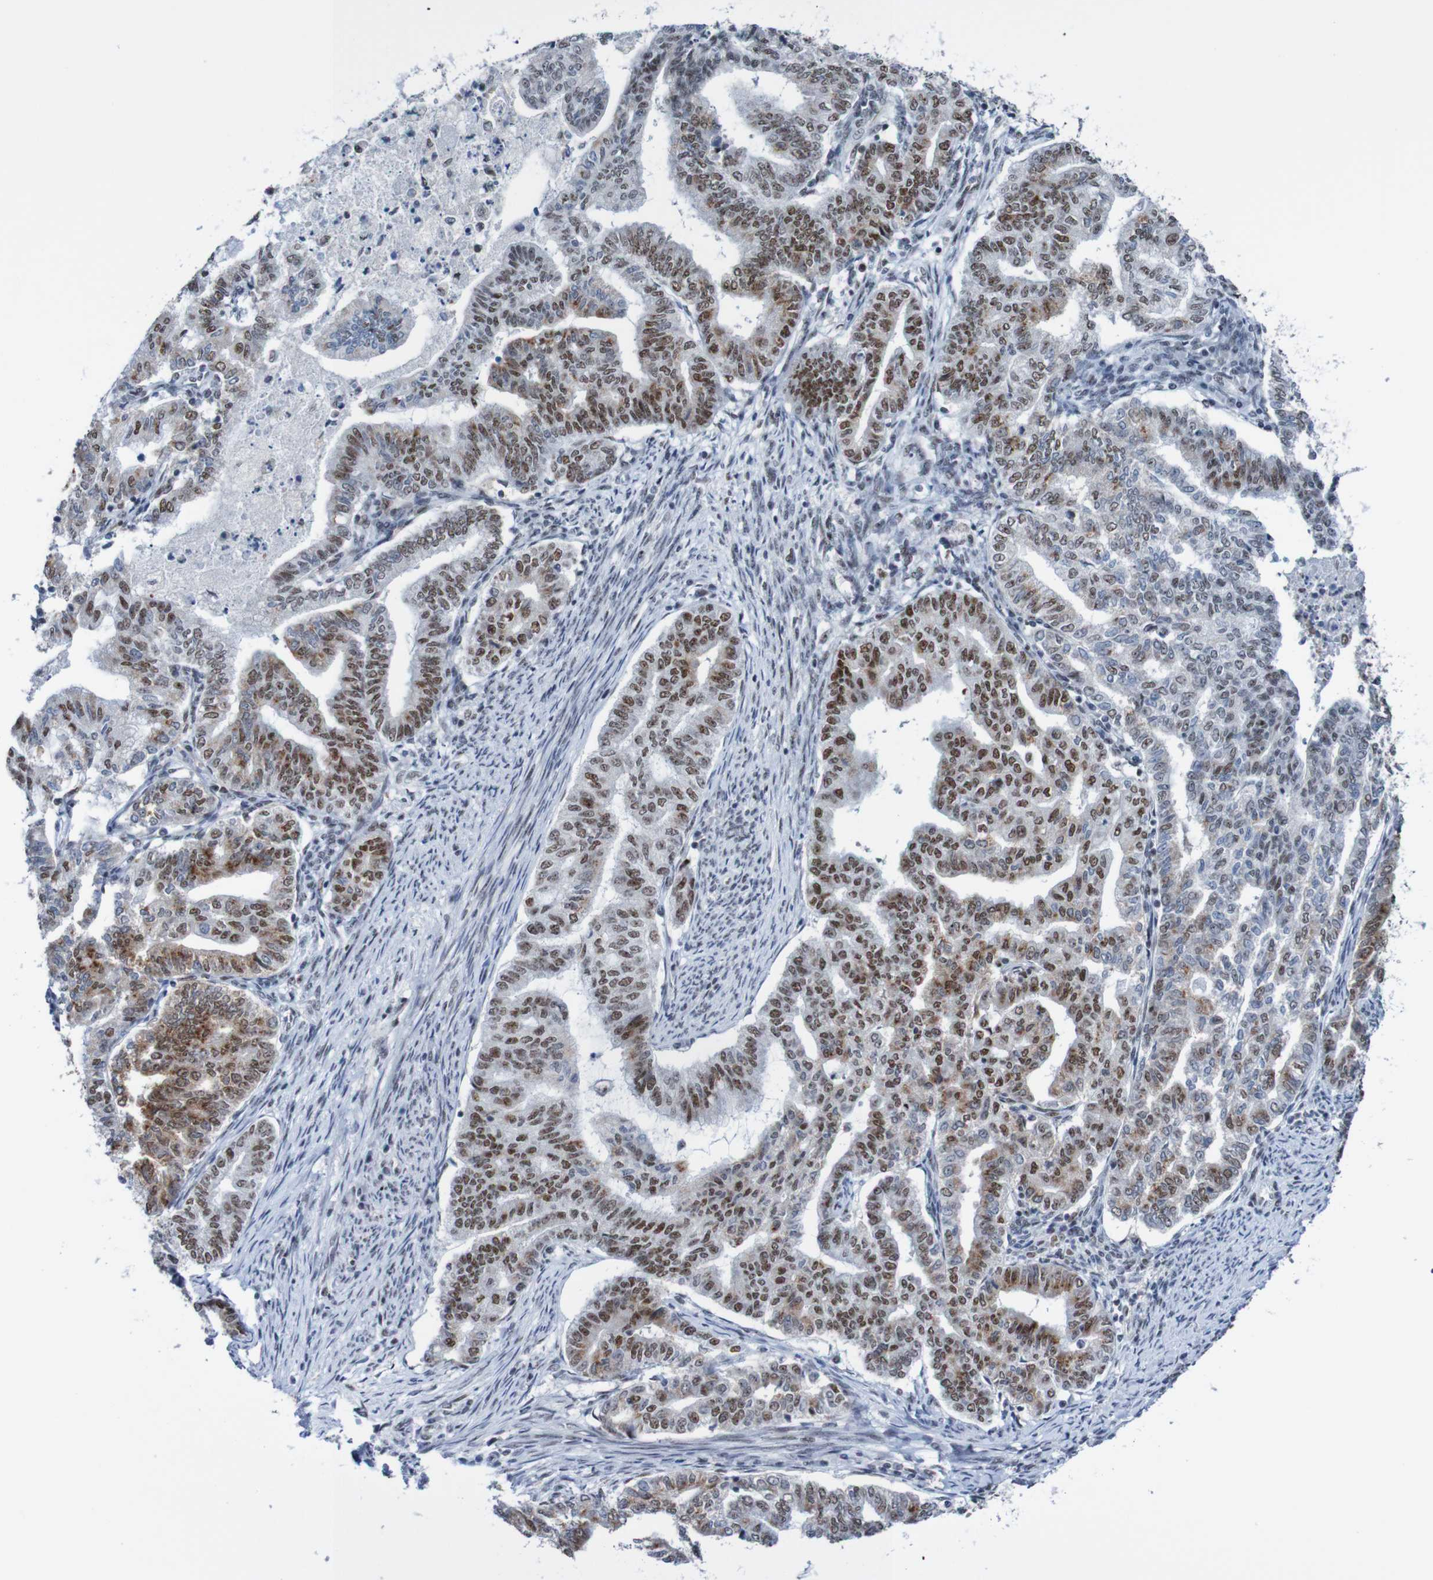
{"staining": {"intensity": "moderate", "quantity": "25%-75%", "location": "nuclear"}, "tissue": "endometrial cancer", "cell_type": "Tumor cells", "image_type": "cancer", "snomed": [{"axis": "morphology", "description": "Adenocarcinoma, NOS"}, {"axis": "topography", "description": "Endometrium"}], "caption": "A medium amount of moderate nuclear staining is present in about 25%-75% of tumor cells in endometrial cancer tissue. The staining is performed using DAB (3,3'-diaminobenzidine) brown chromogen to label protein expression. The nuclei are counter-stained blue using hematoxylin.", "gene": "CDC5L", "patient": {"sex": "female", "age": 79}}